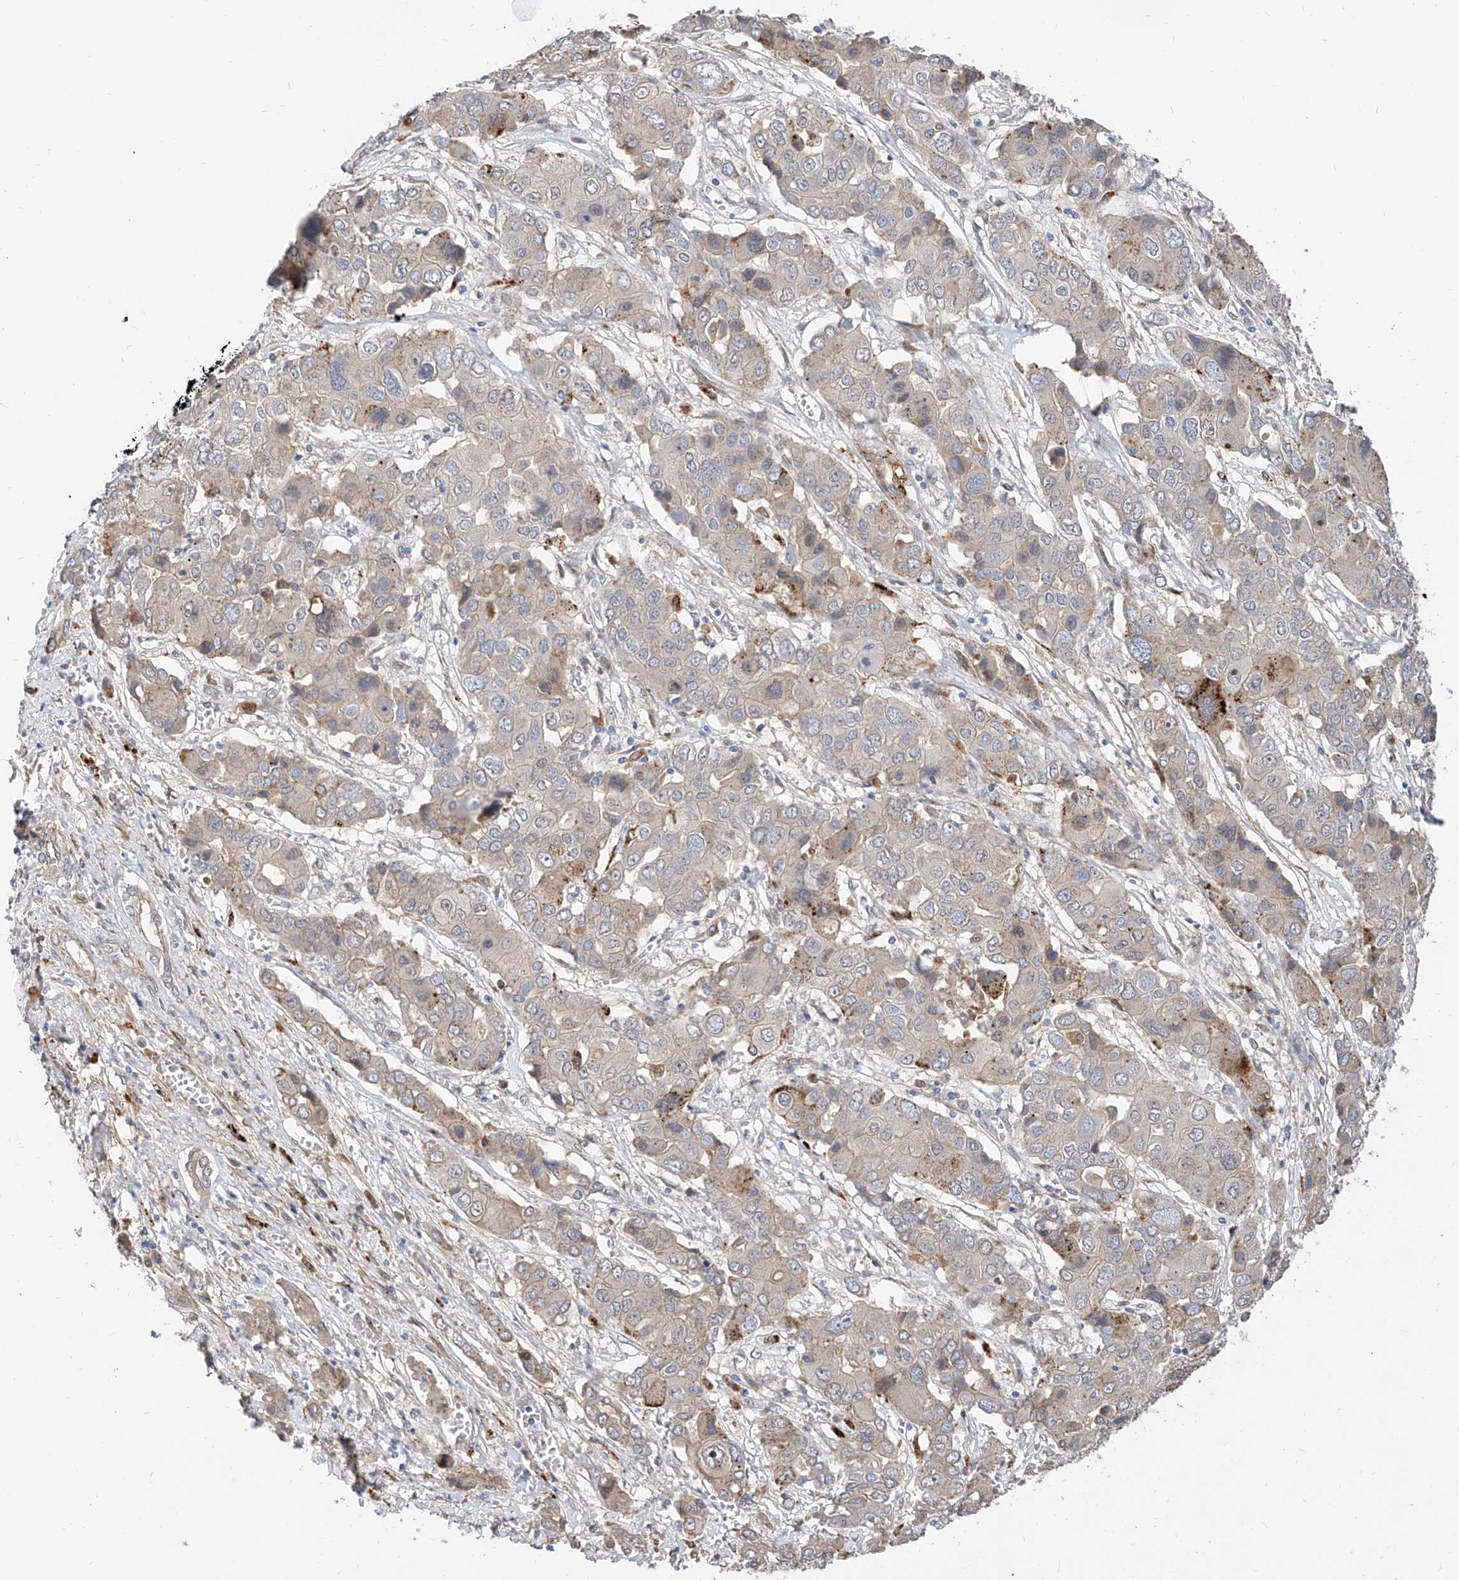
{"staining": {"intensity": "moderate", "quantity": "<25%", "location": "cytoplasmic/membranous"}, "tissue": "liver cancer", "cell_type": "Tumor cells", "image_type": "cancer", "snomed": [{"axis": "morphology", "description": "Cholangiocarcinoma"}, {"axis": "topography", "description": "Liver"}], "caption": "The photomicrograph shows immunohistochemical staining of liver cancer. There is moderate cytoplasmic/membranous staining is appreciated in about <25% of tumor cells. The staining was performed using DAB, with brown indicating positive protein expression. Nuclei are stained blue with hematoxylin.", "gene": "MAGEE2", "patient": {"sex": "male", "age": 67}}